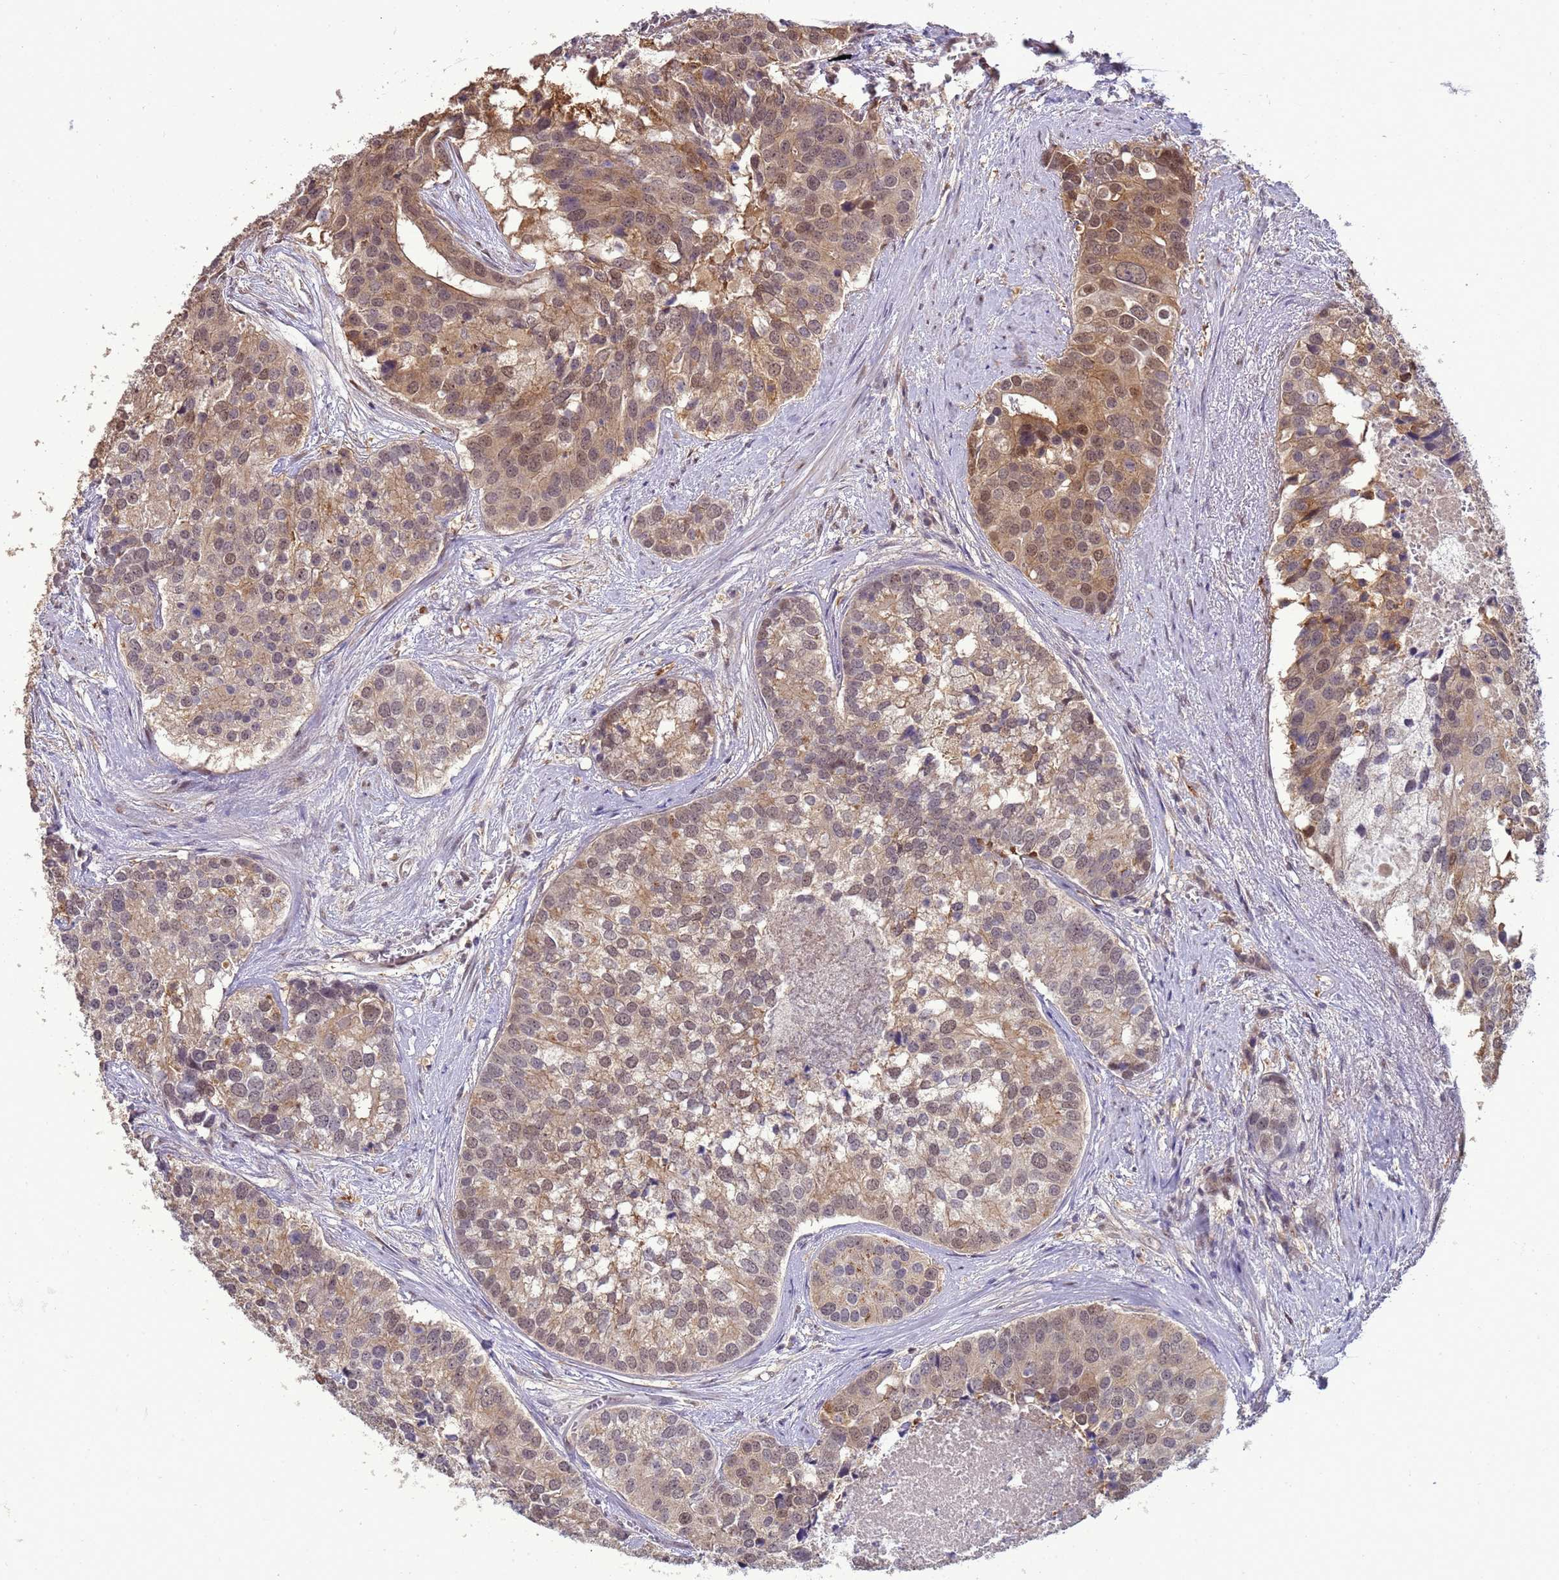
{"staining": {"intensity": "moderate", "quantity": "25%-75%", "location": "cytoplasmic/membranous,nuclear"}, "tissue": "prostate cancer", "cell_type": "Tumor cells", "image_type": "cancer", "snomed": [{"axis": "morphology", "description": "Adenocarcinoma, High grade"}, {"axis": "topography", "description": "Prostate"}], "caption": "There is medium levels of moderate cytoplasmic/membranous and nuclear positivity in tumor cells of prostate cancer (high-grade adenocarcinoma), as demonstrated by immunohistochemical staining (brown color).", "gene": "ZBTB5", "patient": {"sex": "male", "age": 62}}